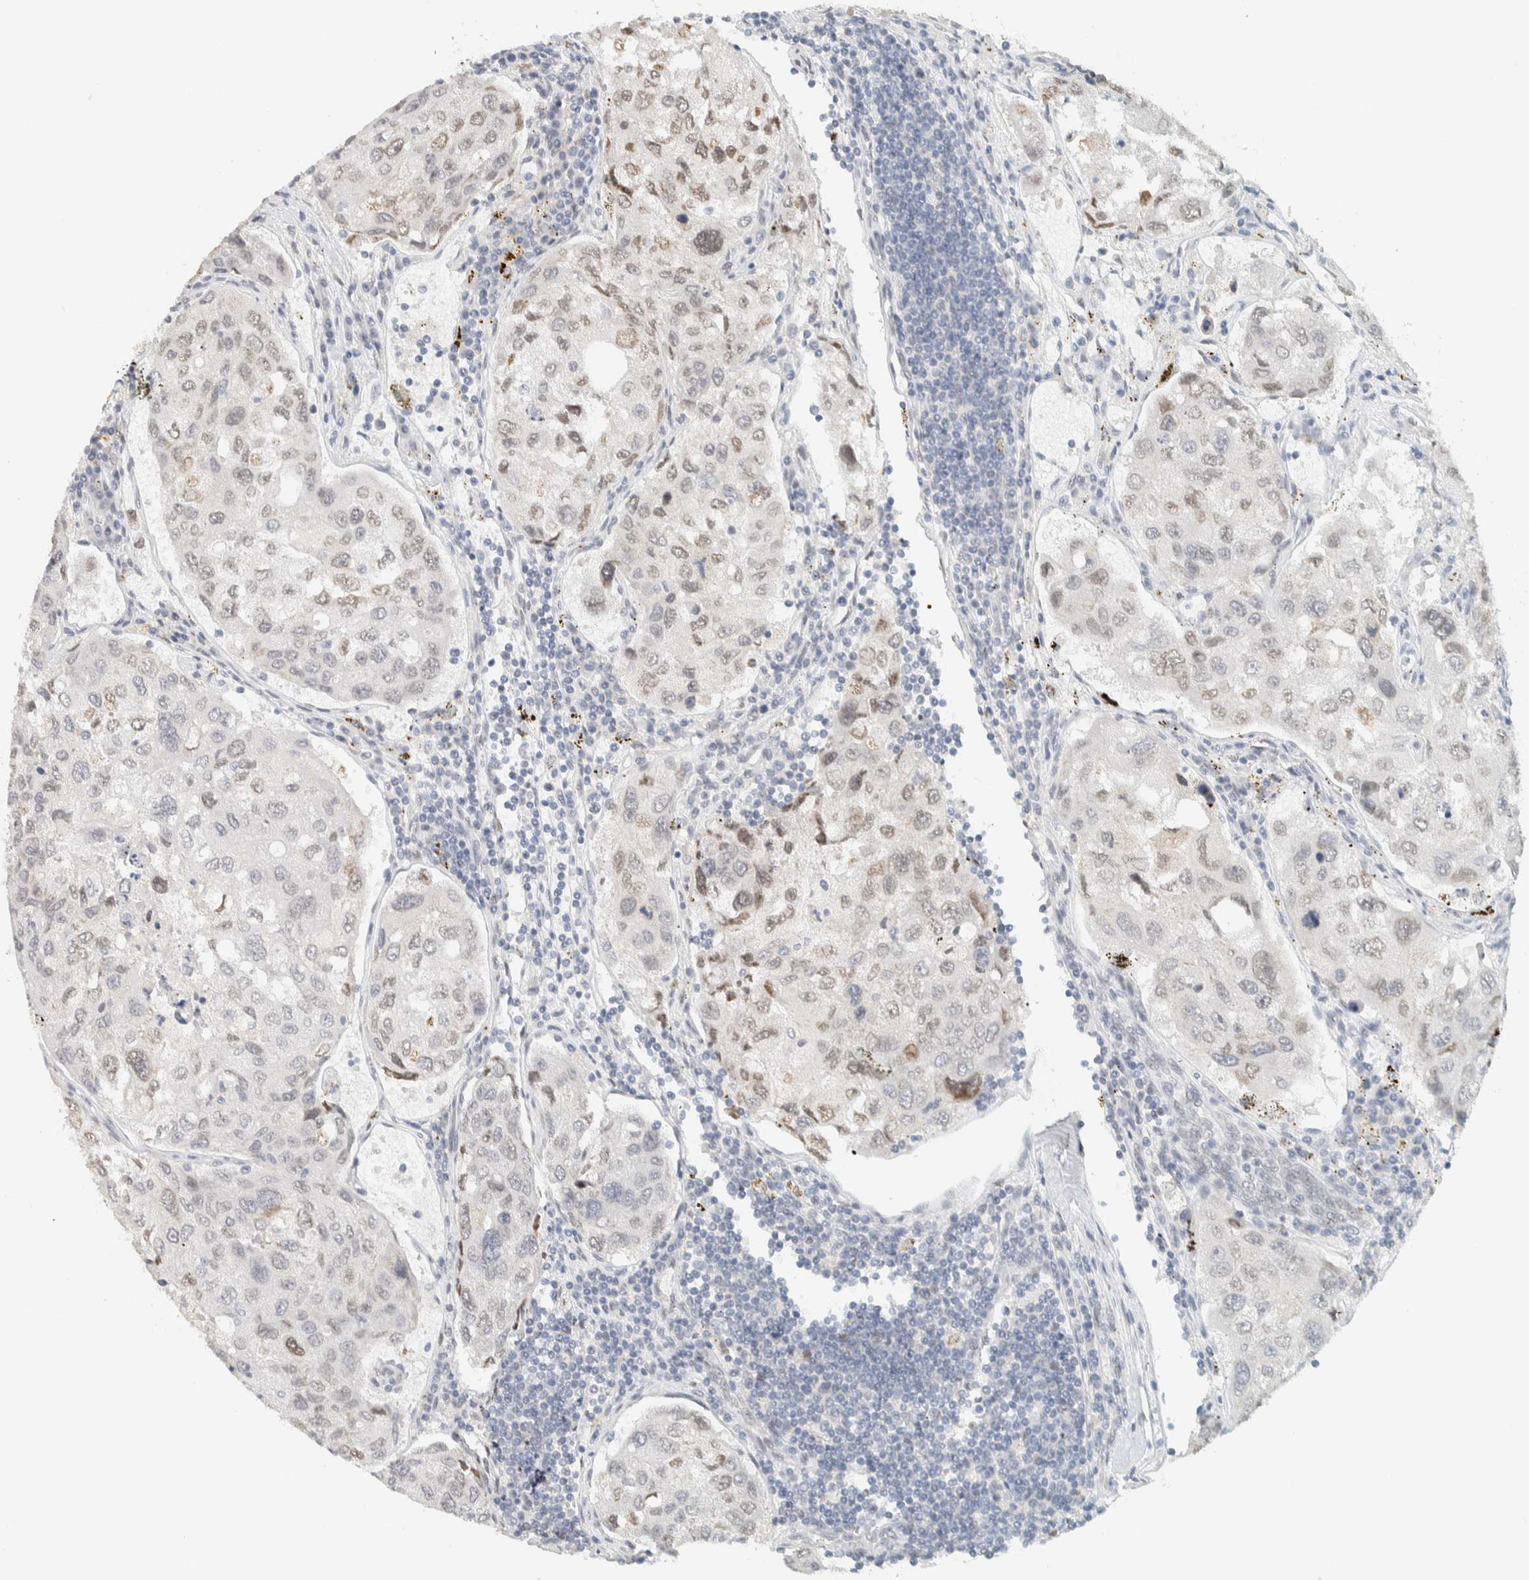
{"staining": {"intensity": "weak", "quantity": "<25%", "location": "nuclear"}, "tissue": "urothelial cancer", "cell_type": "Tumor cells", "image_type": "cancer", "snomed": [{"axis": "morphology", "description": "Urothelial carcinoma, High grade"}, {"axis": "topography", "description": "Lymph node"}, {"axis": "topography", "description": "Urinary bladder"}], "caption": "Protein analysis of urothelial cancer exhibits no significant staining in tumor cells. (Stains: DAB (3,3'-diaminobenzidine) immunohistochemistry (IHC) with hematoxylin counter stain, Microscopy: brightfield microscopy at high magnification).", "gene": "C1QTNF12", "patient": {"sex": "male", "age": 51}}